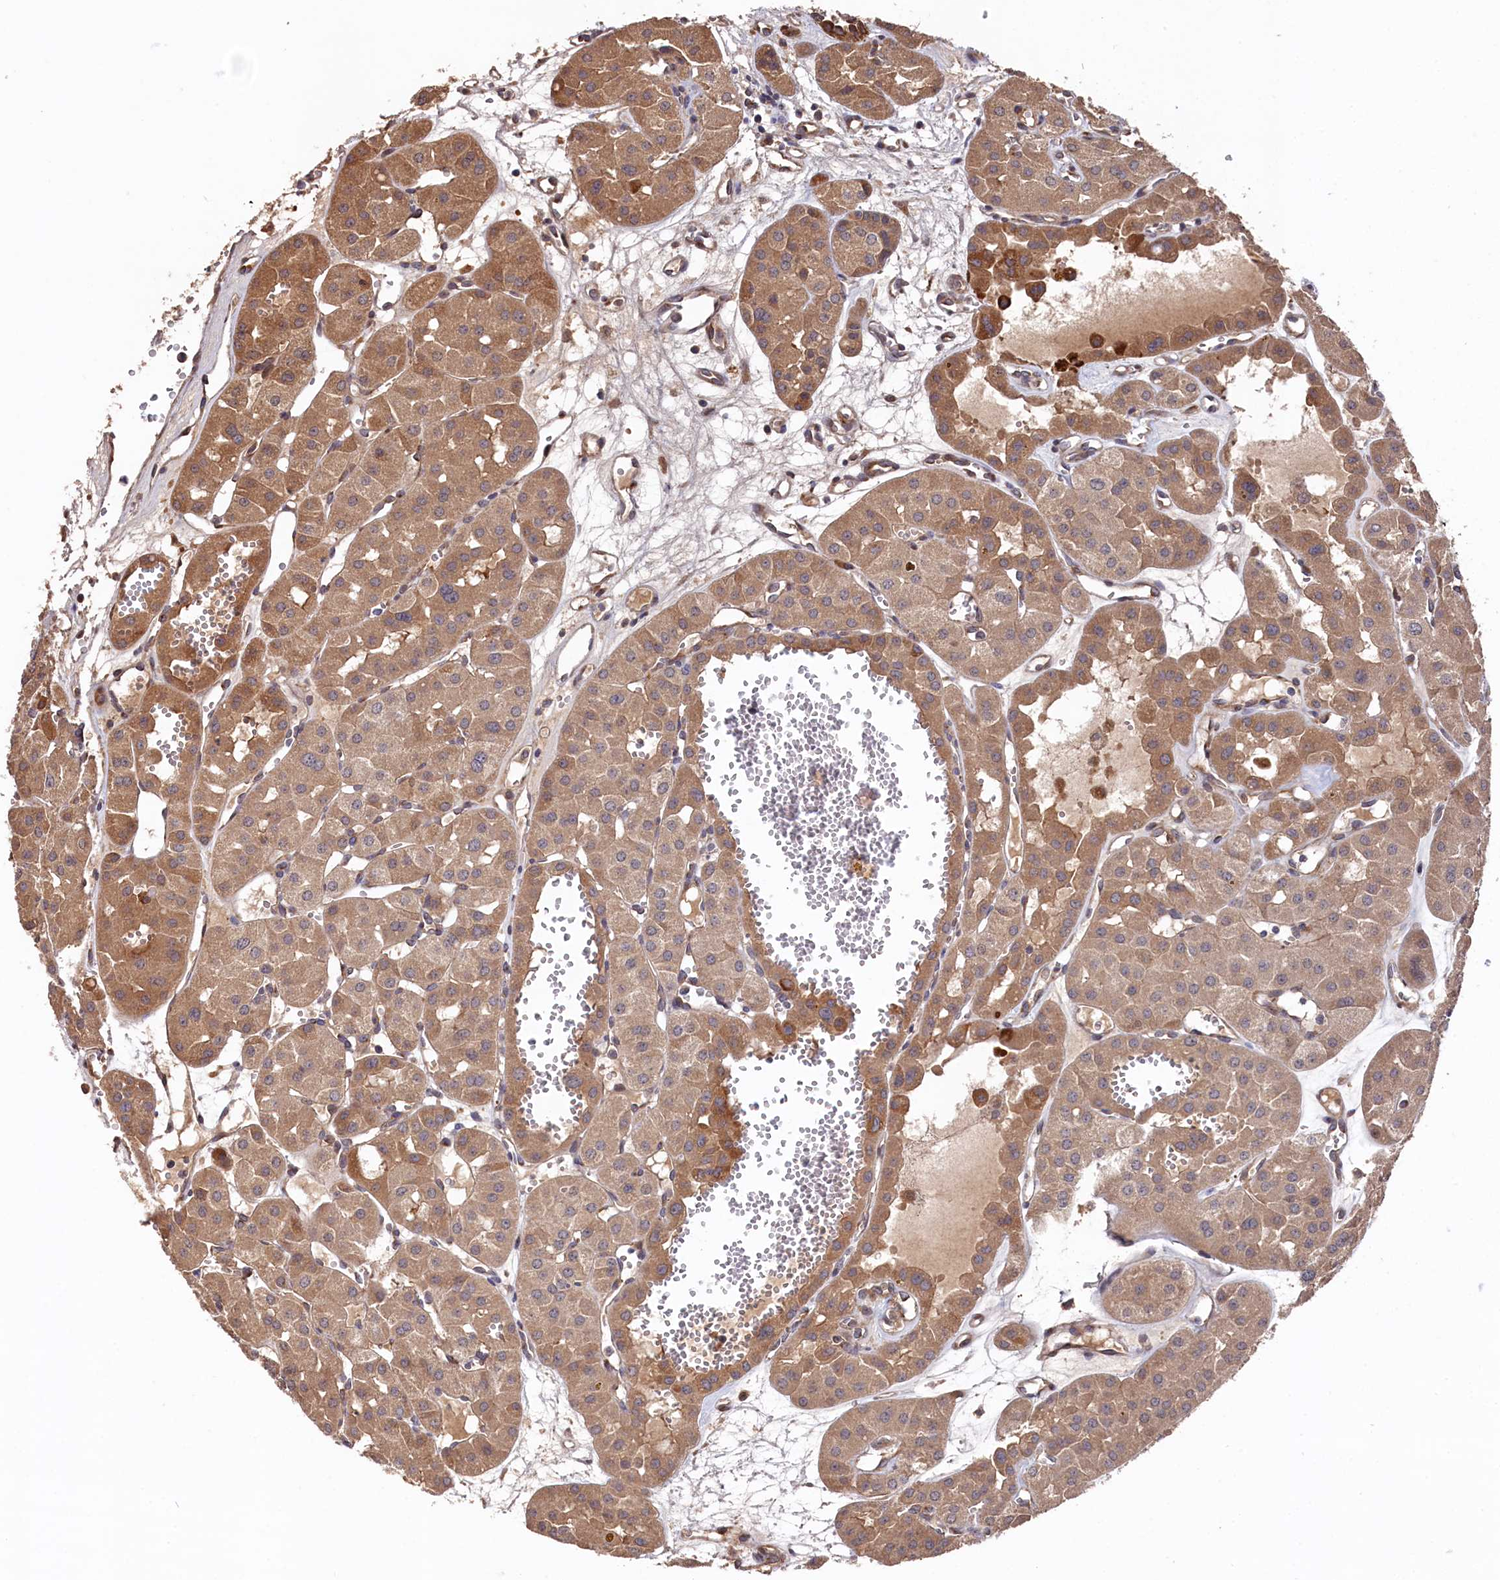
{"staining": {"intensity": "moderate", "quantity": ">75%", "location": "cytoplasmic/membranous"}, "tissue": "renal cancer", "cell_type": "Tumor cells", "image_type": "cancer", "snomed": [{"axis": "morphology", "description": "Carcinoma, NOS"}, {"axis": "topography", "description": "Kidney"}], "caption": "Protein expression analysis of renal cancer (carcinoma) displays moderate cytoplasmic/membranous positivity in about >75% of tumor cells.", "gene": "SLC12A4", "patient": {"sex": "female", "age": 75}}